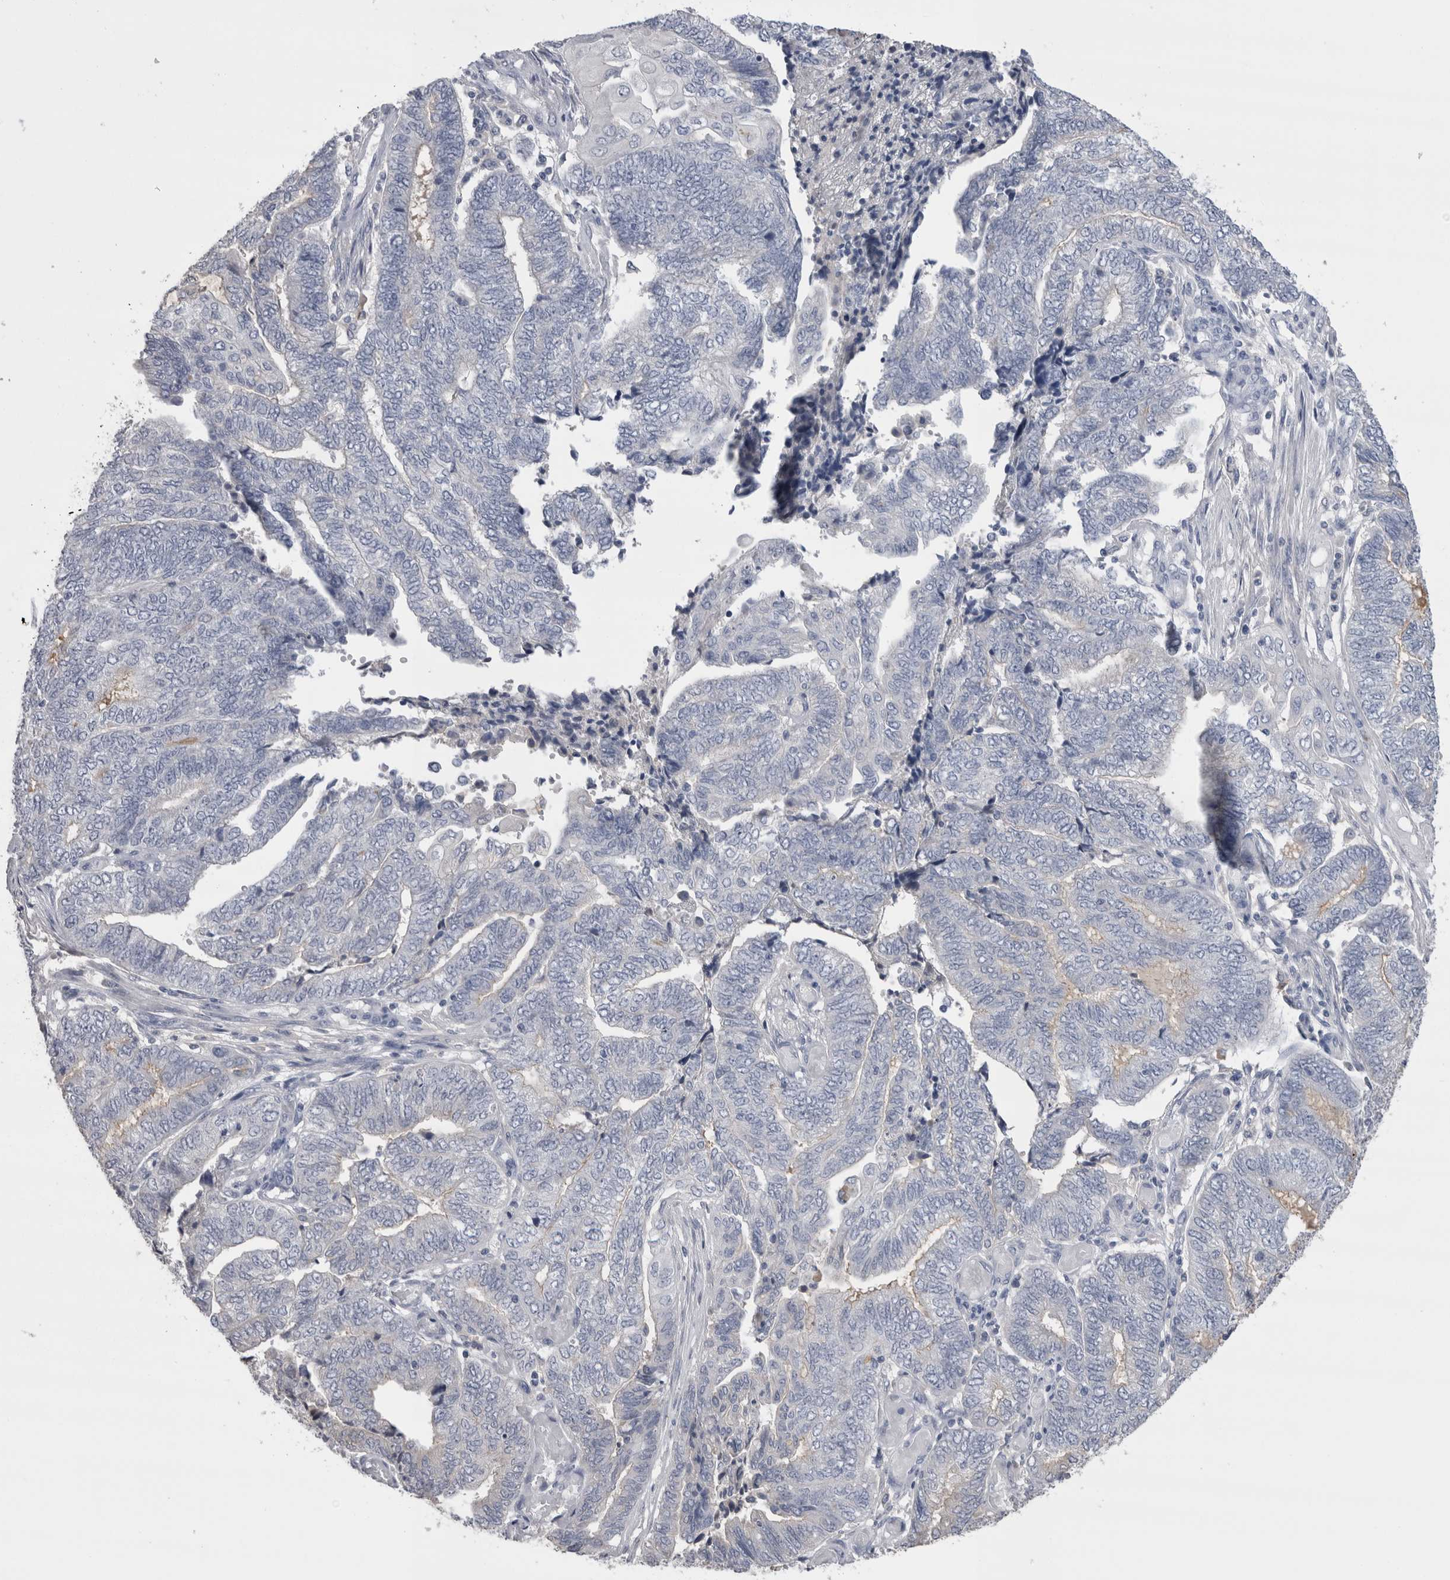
{"staining": {"intensity": "negative", "quantity": "none", "location": "none"}, "tissue": "endometrial cancer", "cell_type": "Tumor cells", "image_type": "cancer", "snomed": [{"axis": "morphology", "description": "Adenocarcinoma, NOS"}, {"axis": "topography", "description": "Uterus"}, {"axis": "topography", "description": "Endometrium"}], "caption": "Immunohistochemical staining of adenocarcinoma (endometrial) reveals no significant staining in tumor cells. (DAB (3,3'-diaminobenzidine) IHC visualized using brightfield microscopy, high magnification).", "gene": "REG1A", "patient": {"sex": "female", "age": 70}}